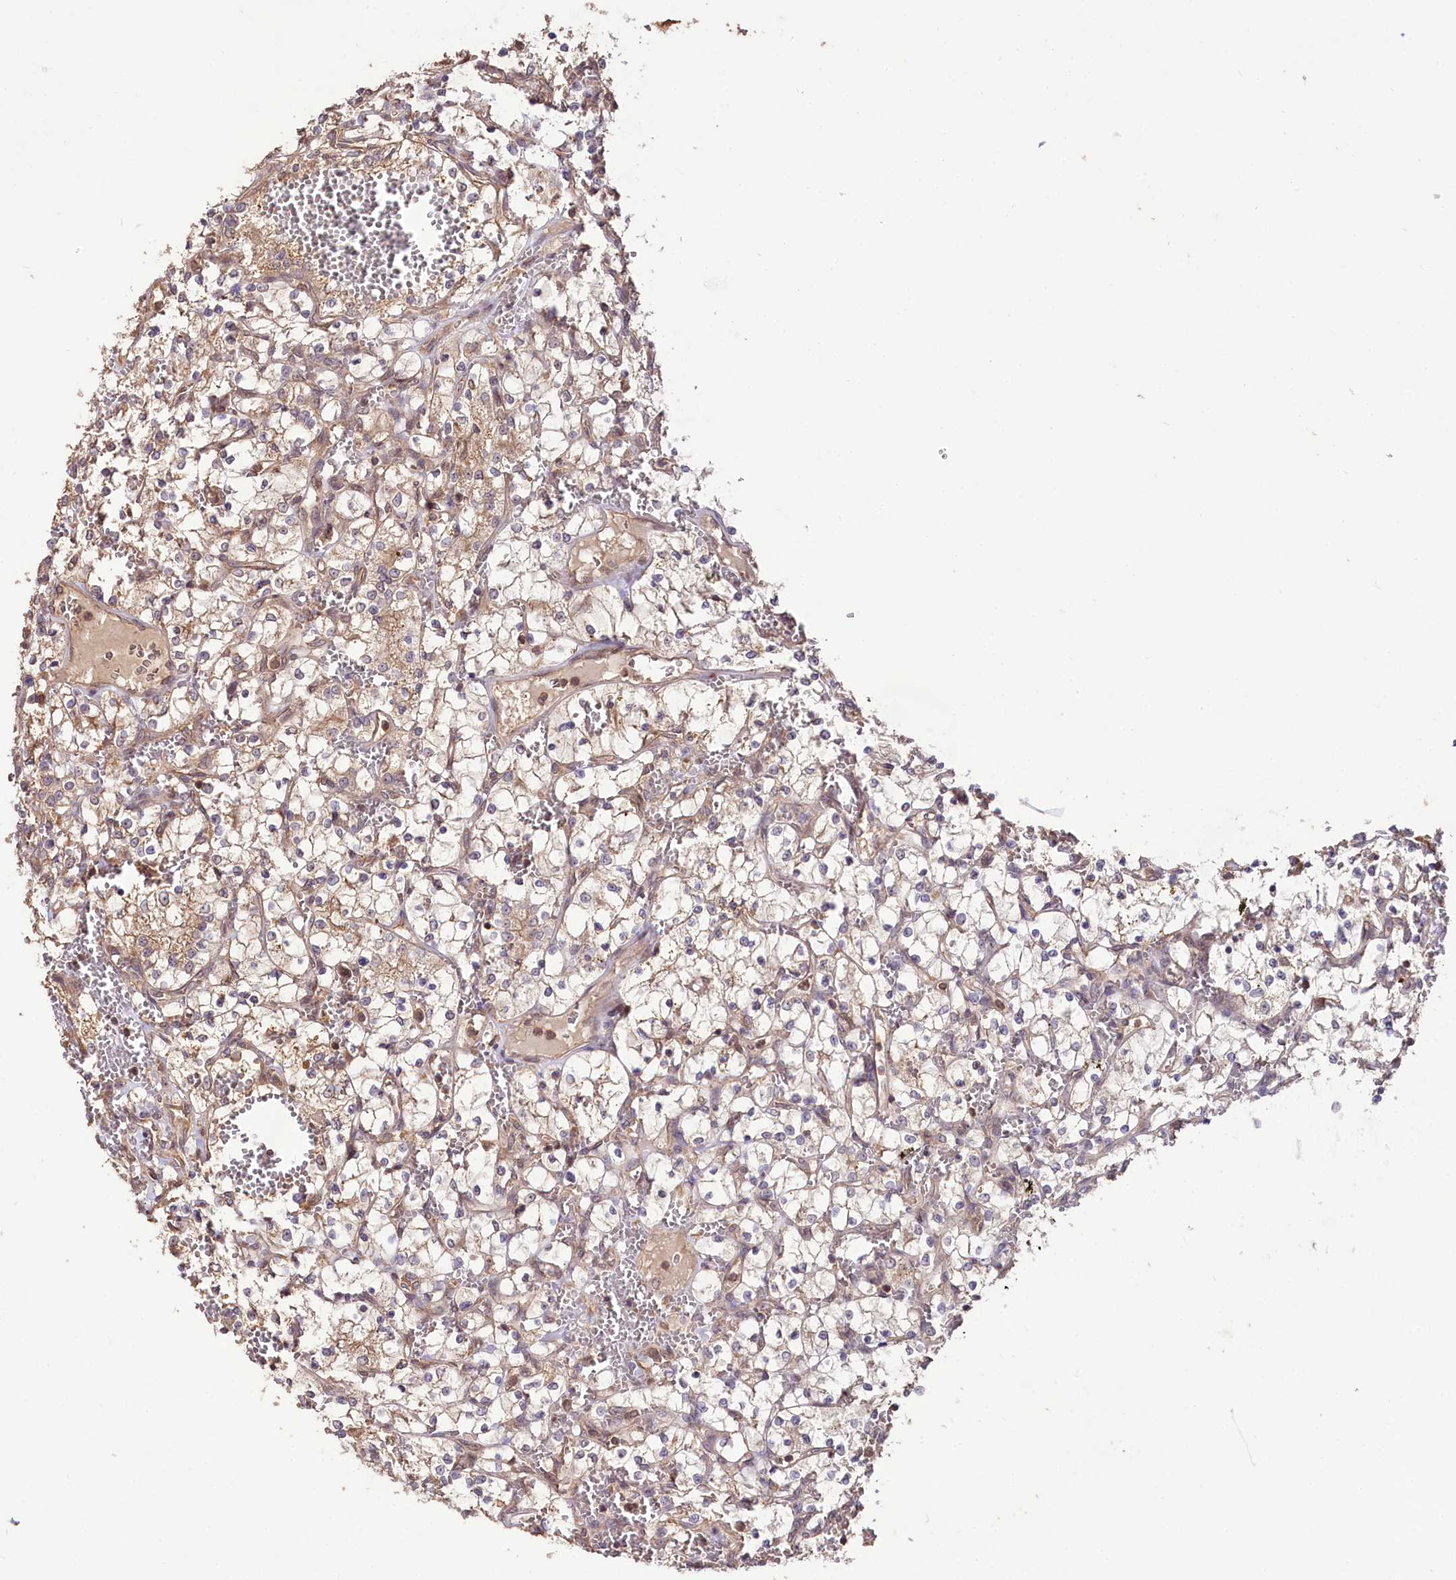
{"staining": {"intensity": "weak", "quantity": "25%-75%", "location": "cytoplasmic/membranous,nuclear"}, "tissue": "renal cancer", "cell_type": "Tumor cells", "image_type": "cancer", "snomed": [{"axis": "morphology", "description": "Adenocarcinoma, NOS"}, {"axis": "topography", "description": "Kidney"}], "caption": "Immunohistochemical staining of renal adenocarcinoma exhibits low levels of weak cytoplasmic/membranous and nuclear staining in about 25%-75% of tumor cells.", "gene": "RRP8", "patient": {"sex": "female", "age": 69}}